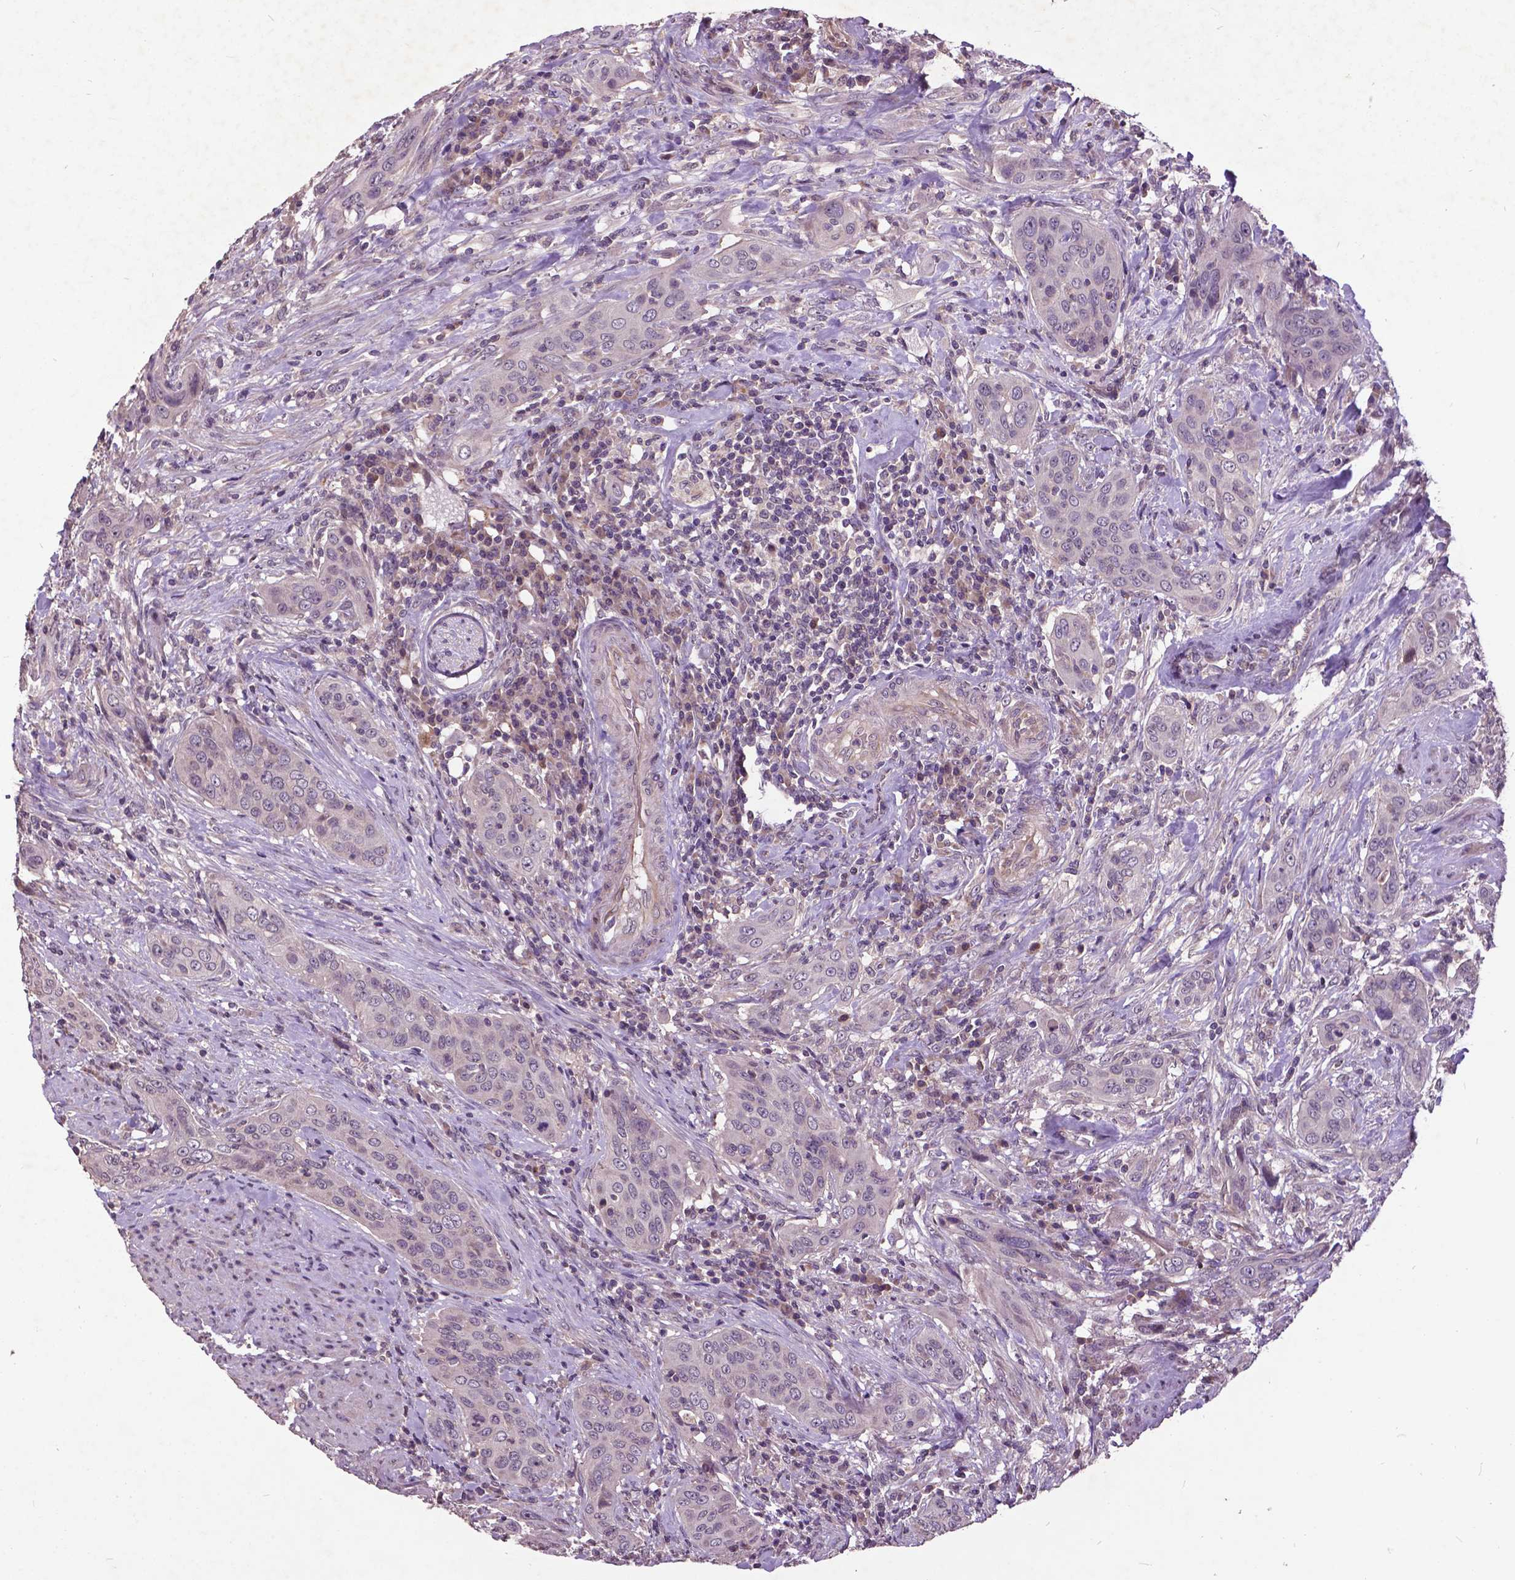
{"staining": {"intensity": "negative", "quantity": "none", "location": "none"}, "tissue": "urothelial cancer", "cell_type": "Tumor cells", "image_type": "cancer", "snomed": [{"axis": "morphology", "description": "Urothelial carcinoma, High grade"}, {"axis": "topography", "description": "Urinary bladder"}], "caption": "Human high-grade urothelial carcinoma stained for a protein using IHC demonstrates no positivity in tumor cells.", "gene": "AP1S3", "patient": {"sex": "male", "age": 82}}